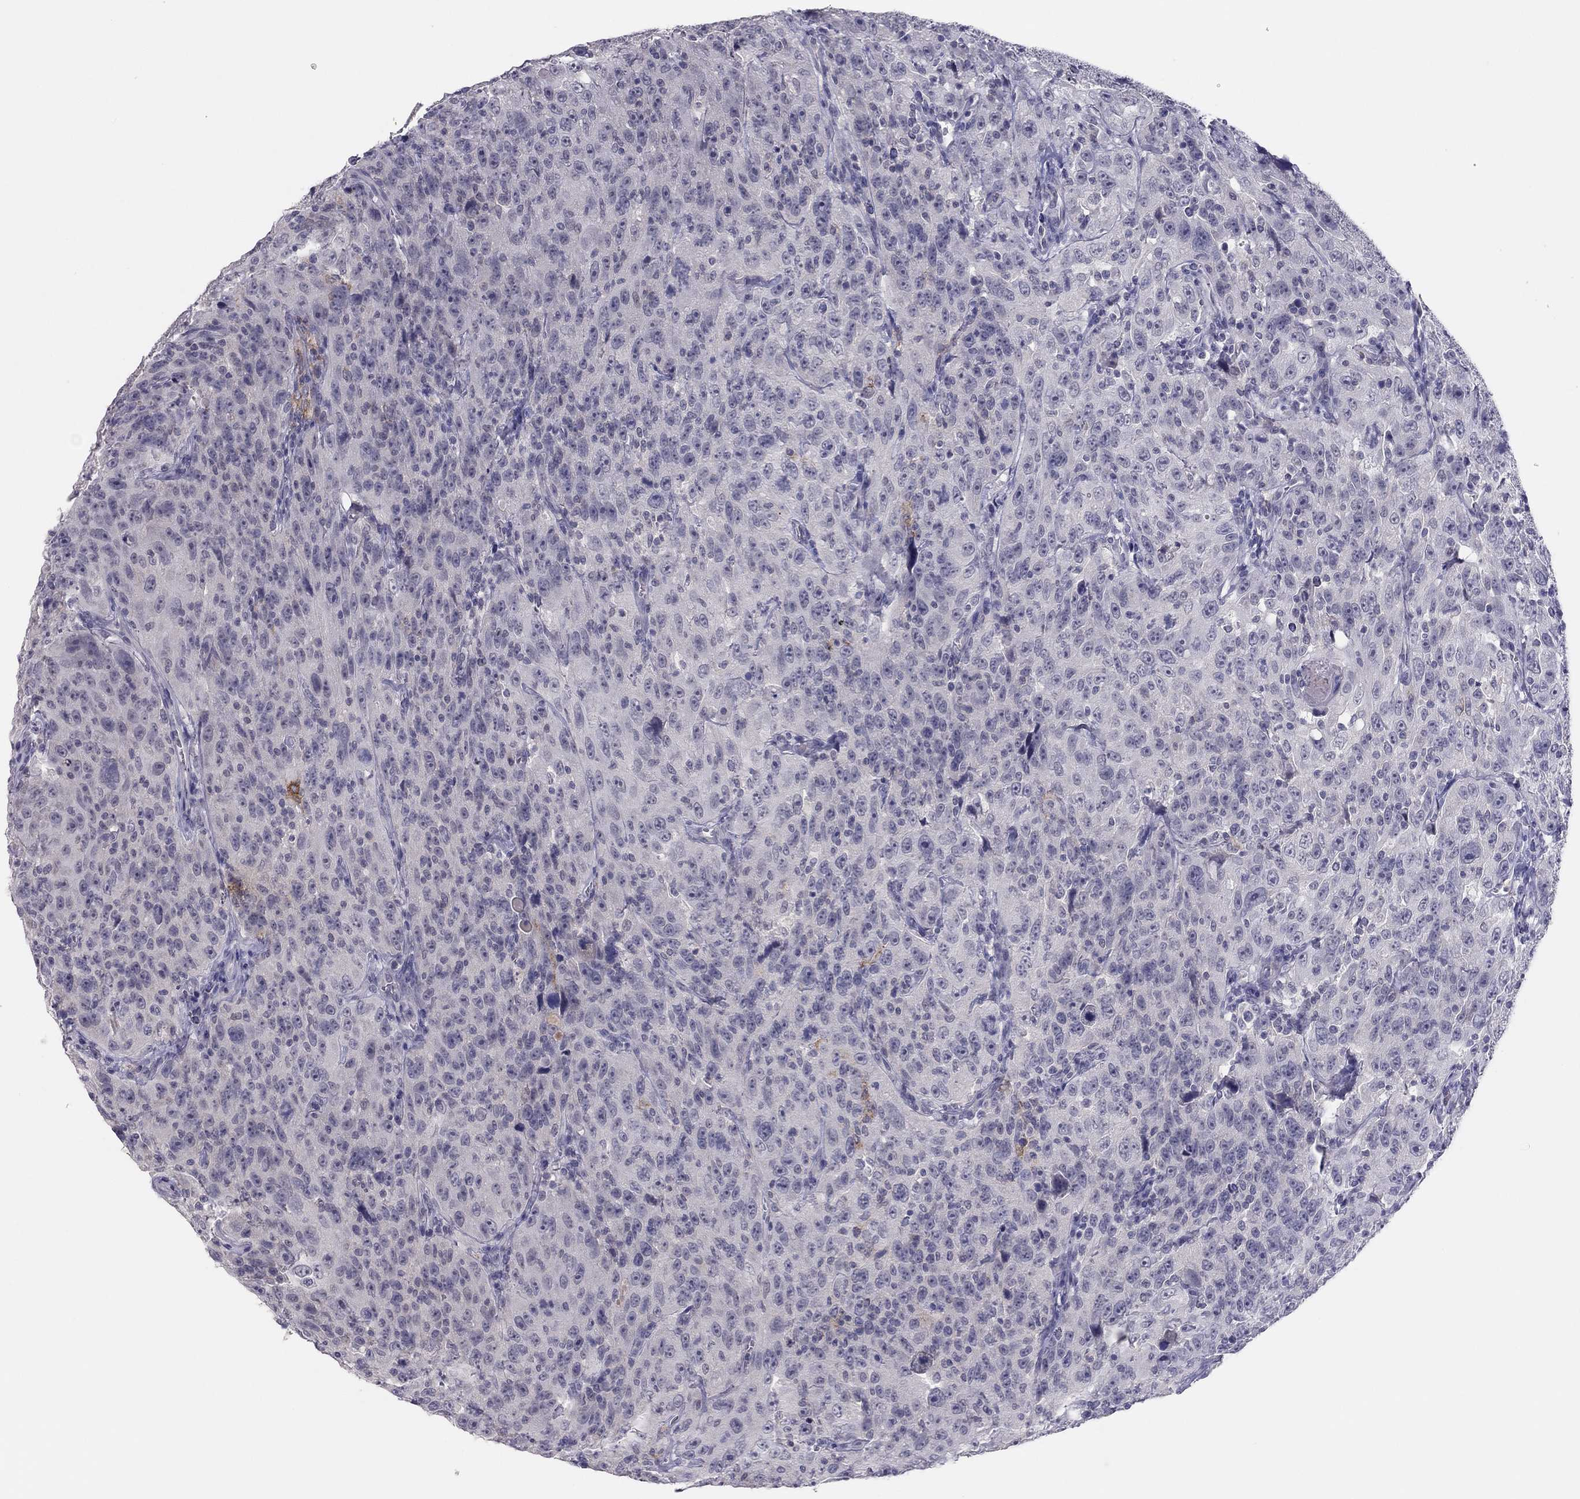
{"staining": {"intensity": "negative", "quantity": "none", "location": "none"}, "tissue": "urothelial cancer", "cell_type": "Tumor cells", "image_type": "cancer", "snomed": [{"axis": "morphology", "description": "Urothelial carcinoma, NOS"}, {"axis": "morphology", "description": "Urothelial carcinoma, High grade"}, {"axis": "topography", "description": "Urinary bladder"}], "caption": "Tumor cells show no significant protein staining in urothelial cancer. The staining was performed using DAB (3,3'-diaminobenzidine) to visualize the protein expression in brown, while the nuclei were stained in blue with hematoxylin (Magnification: 20x).", "gene": "ADORA2A", "patient": {"sex": "female", "age": 73}}